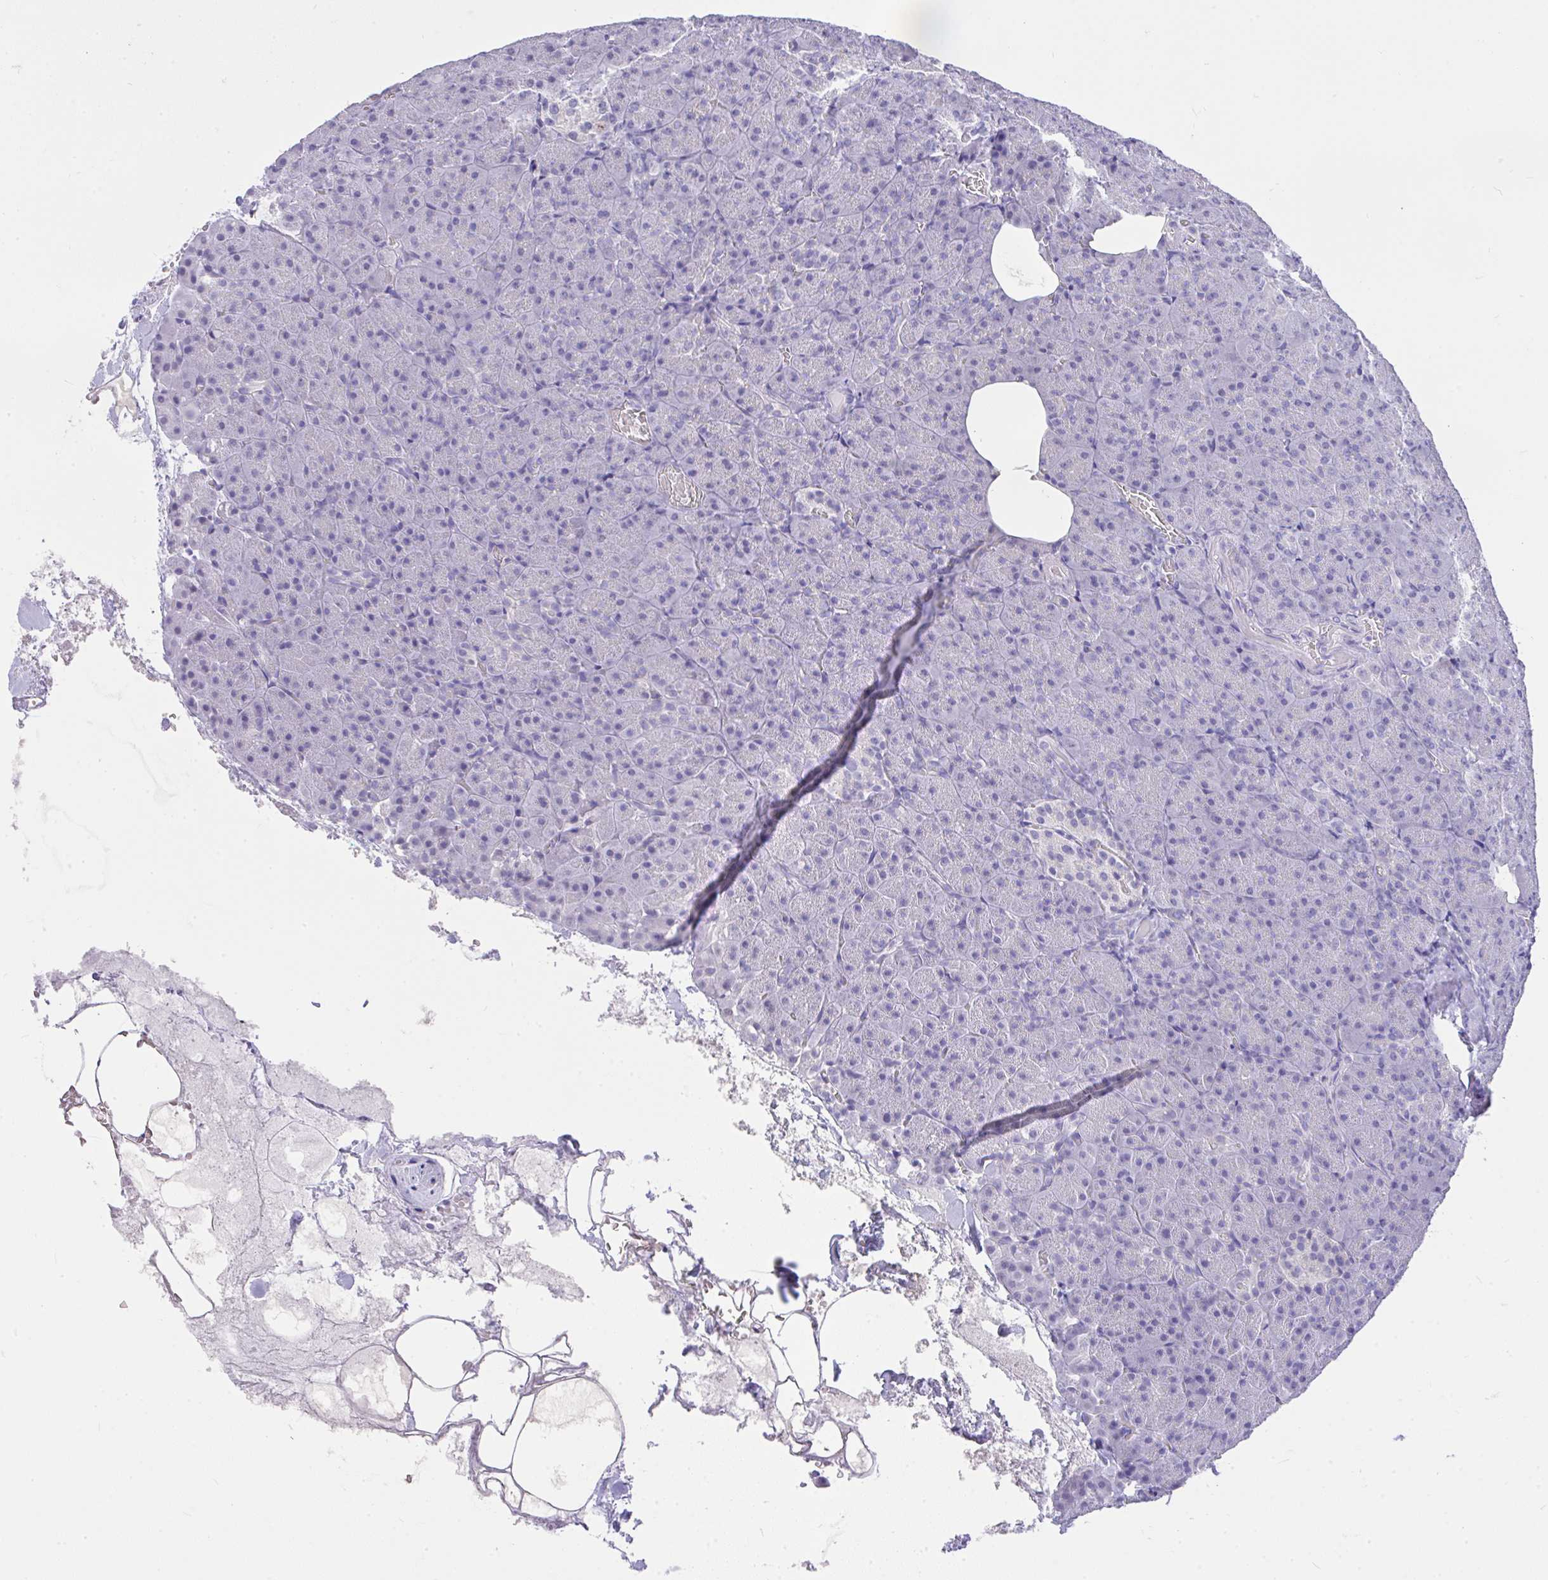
{"staining": {"intensity": "negative", "quantity": "none", "location": "none"}, "tissue": "pancreas", "cell_type": "Exocrine glandular cells", "image_type": "normal", "snomed": [{"axis": "morphology", "description": "Normal tissue, NOS"}, {"axis": "topography", "description": "Pancreas"}], "caption": "Exocrine glandular cells show no significant protein staining in unremarkable pancreas.", "gene": "MS4A12", "patient": {"sex": "female", "age": 74}}